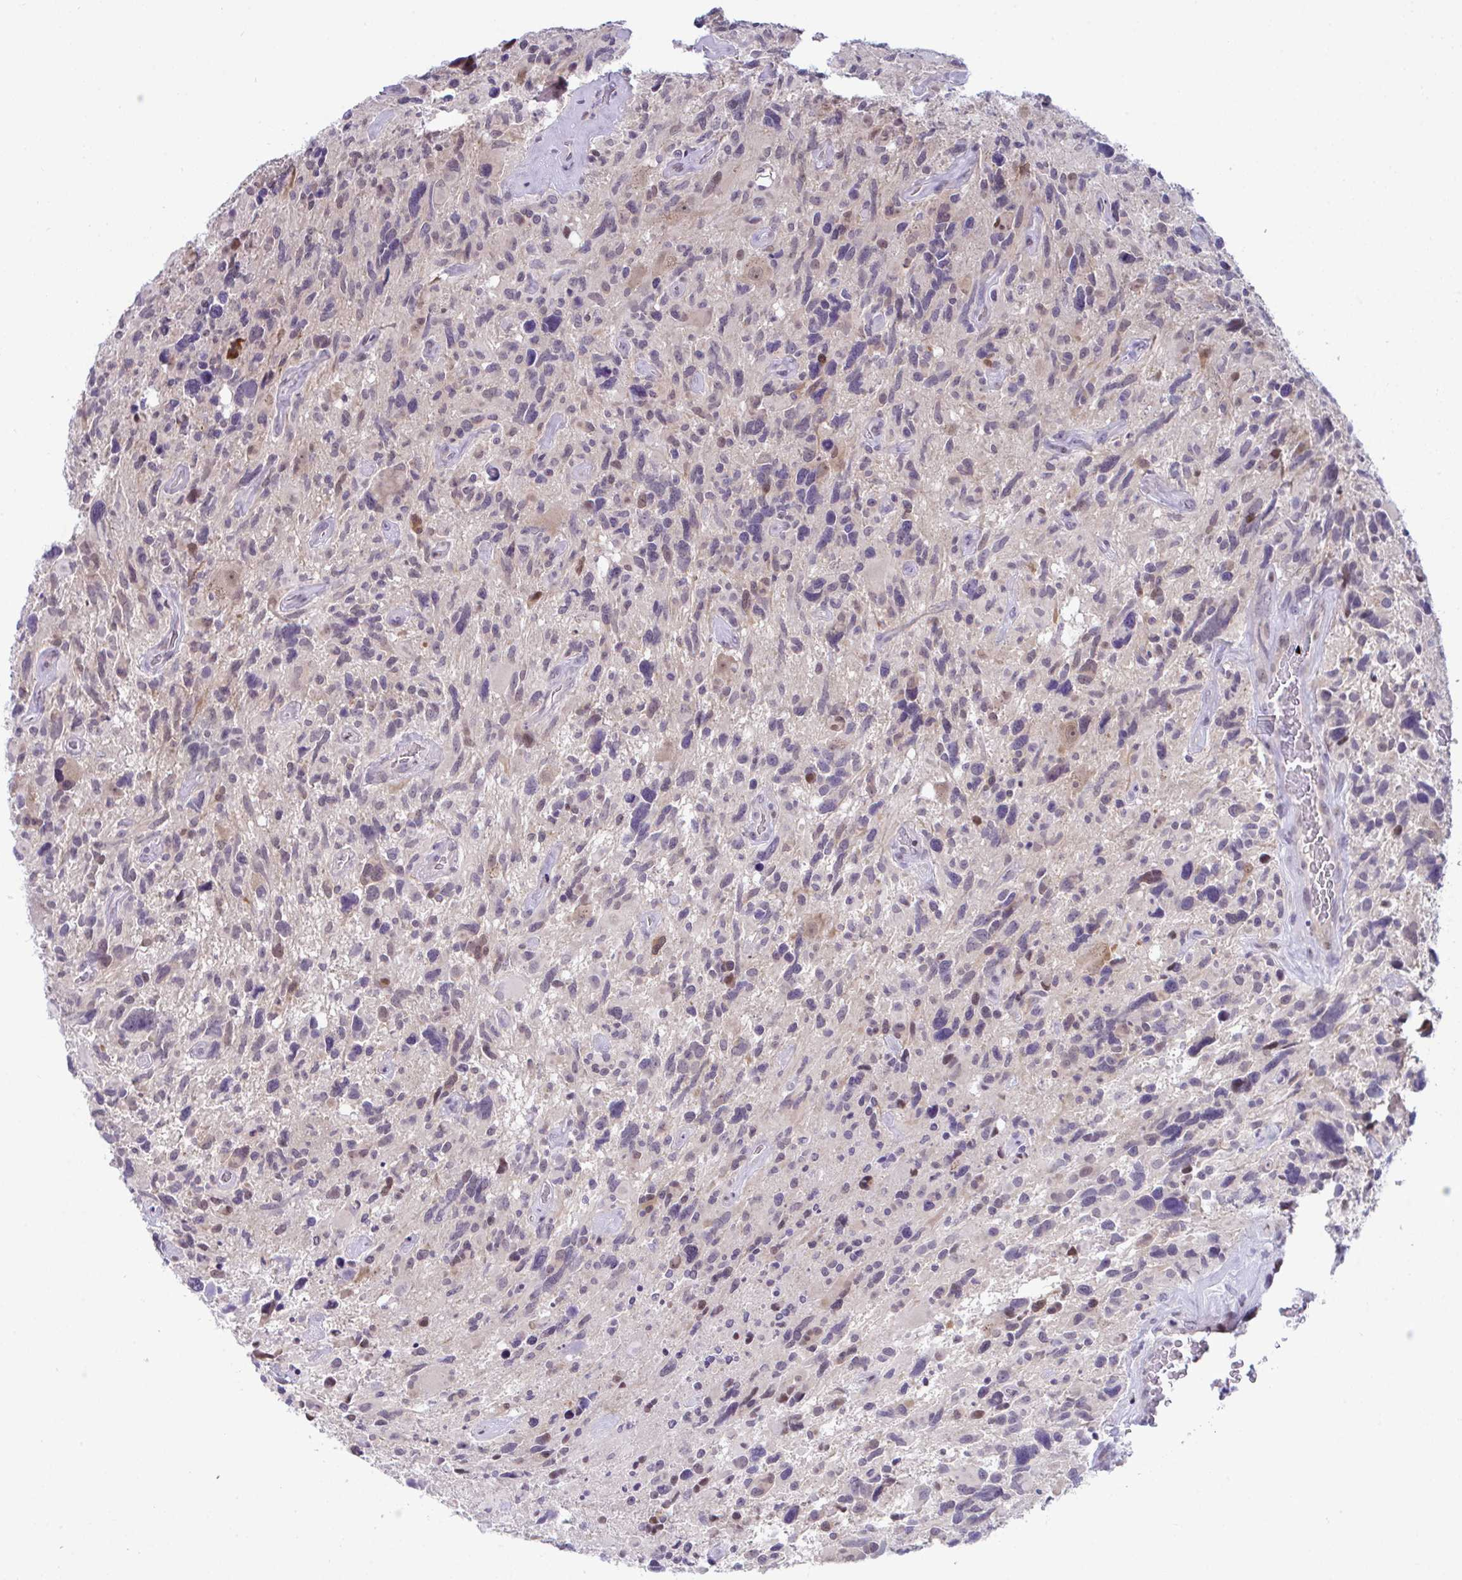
{"staining": {"intensity": "moderate", "quantity": "<25%", "location": "nuclear"}, "tissue": "glioma", "cell_type": "Tumor cells", "image_type": "cancer", "snomed": [{"axis": "morphology", "description": "Glioma, malignant, High grade"}, {"axis": "topography", "description": "Brain"}], "caption": "Immunohistochemical staining of malignant glioma (high-grade) shows low levels of moderate nuclear protein staining in approximately <25% of tumor cells.", "gene": "USP35", "patient": {"sex": "male", "age": 49}}